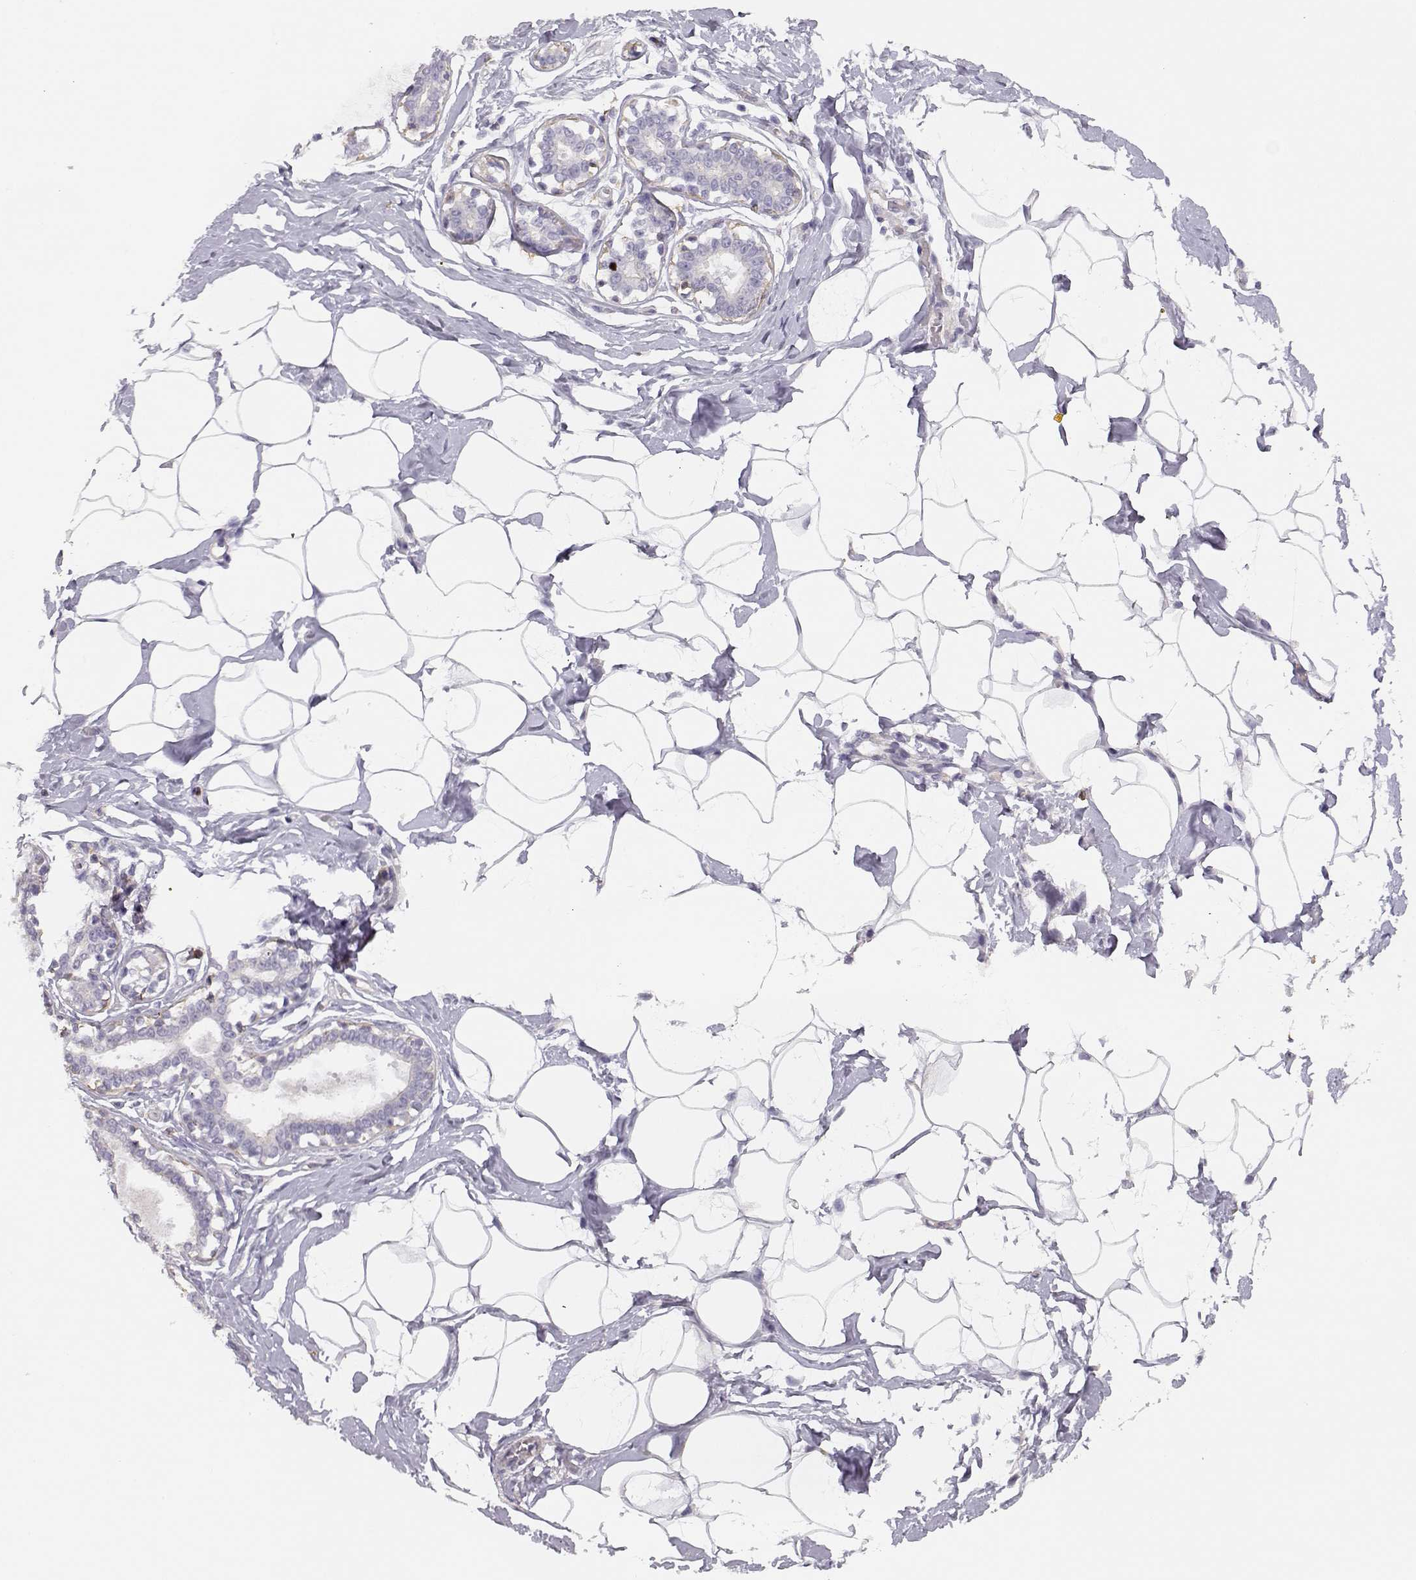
{"staining": {"intensity": "negative", "quantity": "none", "location": "none"}, "tissue": "breast", "cell_type": "Adipocytes", "image_type": "normal", "snomed": [{"axis": "morphology", "description": "Normal tissue, NOS"}, {"axis": "morphology", "description": "Lobular carcinoma, in situ"}, {"axis": "topography", "description": "Breast"}], "caption": "An immunohistochemistry (IHC) micrograph of benign breast is shown. There is no staining in adipocytes of breast.", "gene": "DAPL1", "patient": {"sex": "female", "age": 35}}